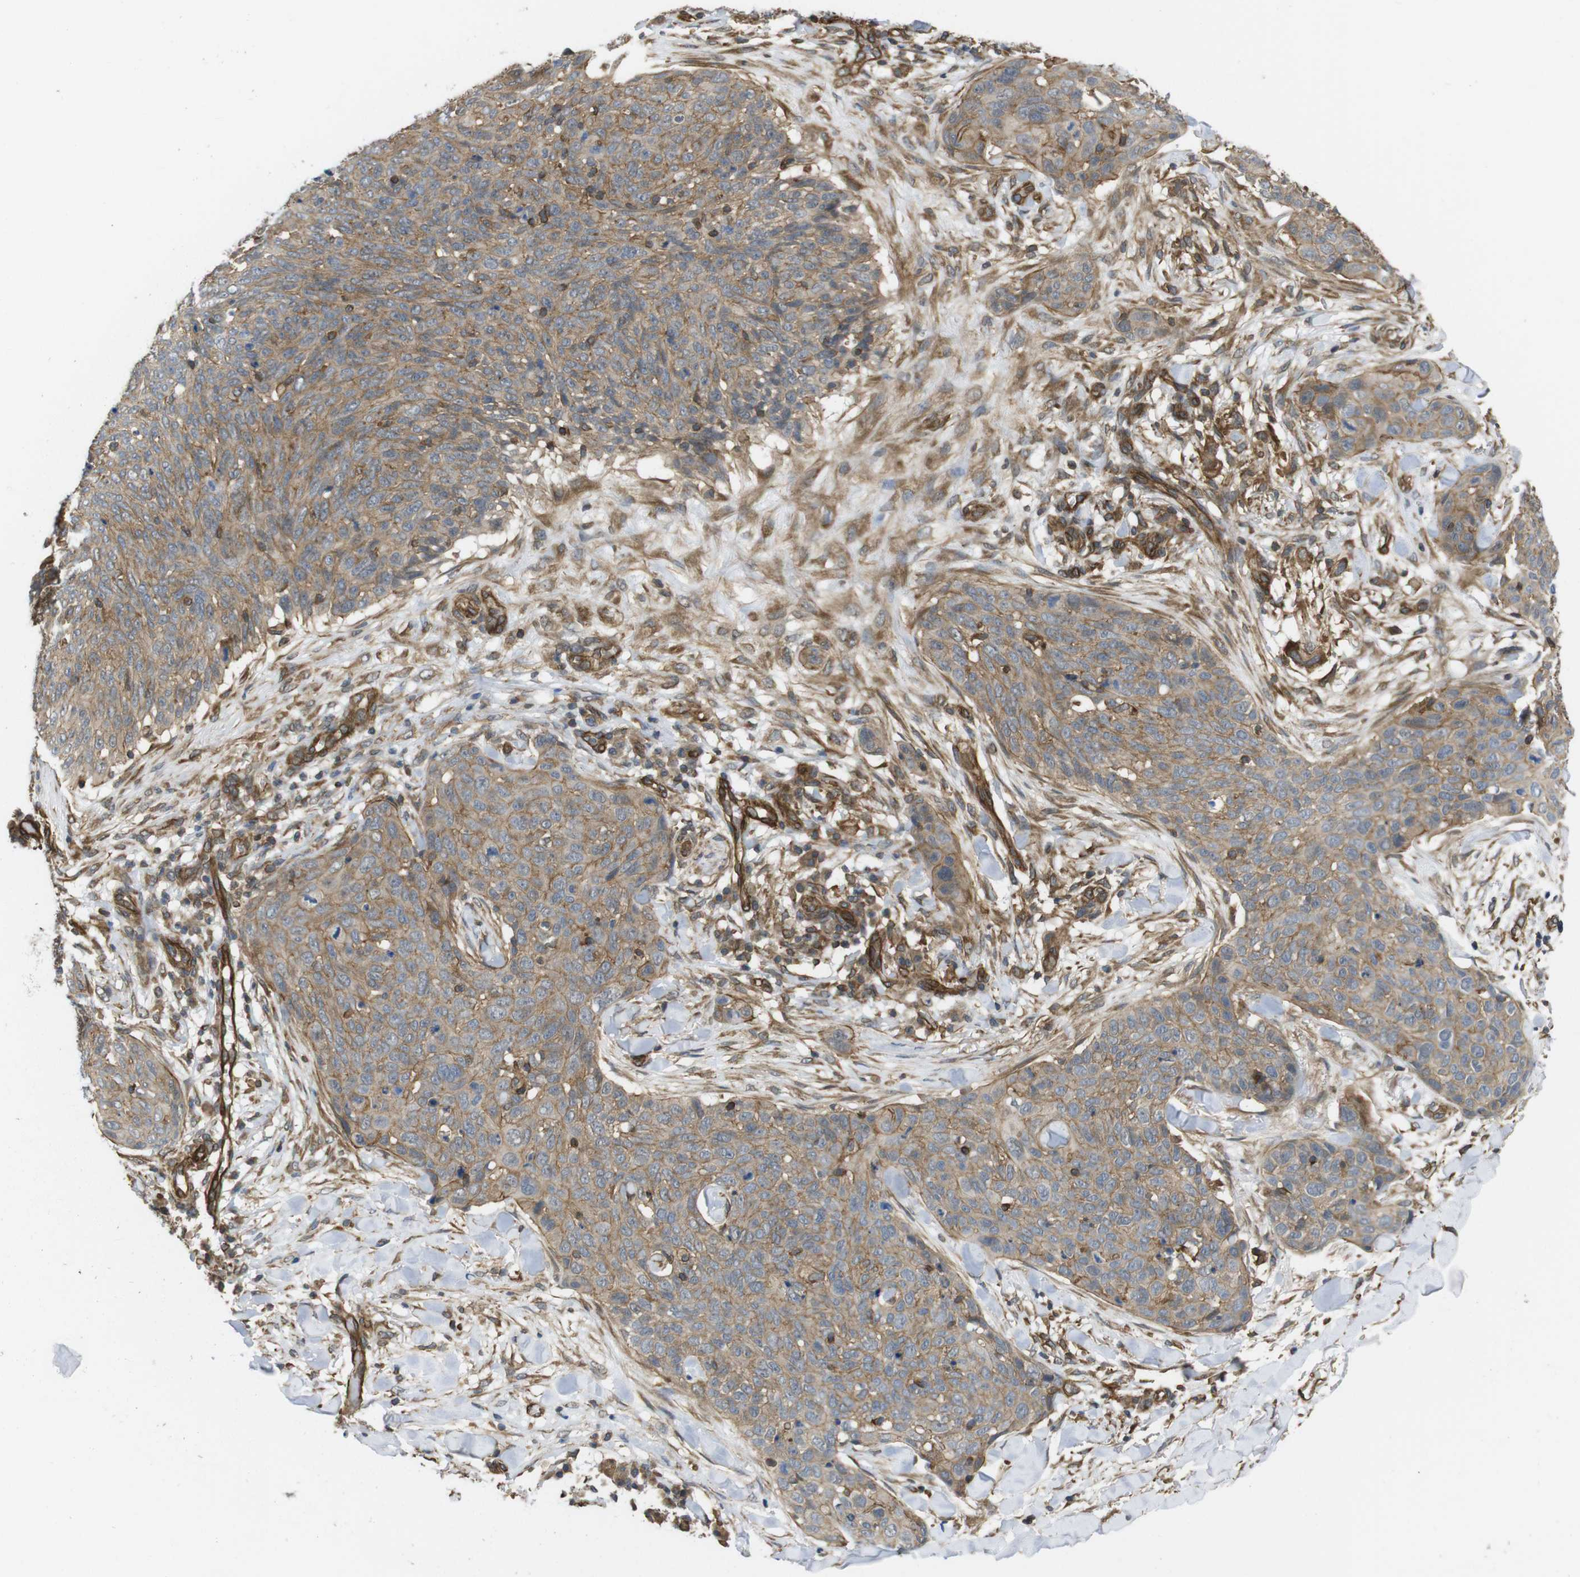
{"staining": {"intensity": "moderate", "quantity": ">75%", "location": "cytoplasmic/membranous"}, "tissue": "skin cancer", "cell_type": "Tumor cells", "image_type": "cancer", "snomed": [{"axis": "morphology", "description": "Squamous cell carcinoma in situ, NOS"}, {"axis": "morphology", "description": "Squamous cell carcinoma, NOS"}, {"axis": "topography", "description": "Skin"}], "caption": "Immunohistochemical staining of skin cancer demonstrates medium levels of moderate cytoplasmic/membranous positivity in about >75% of tumor cells.", "gene": "ZDHHC5", "patient": {"sex": "male", "age": 93}}